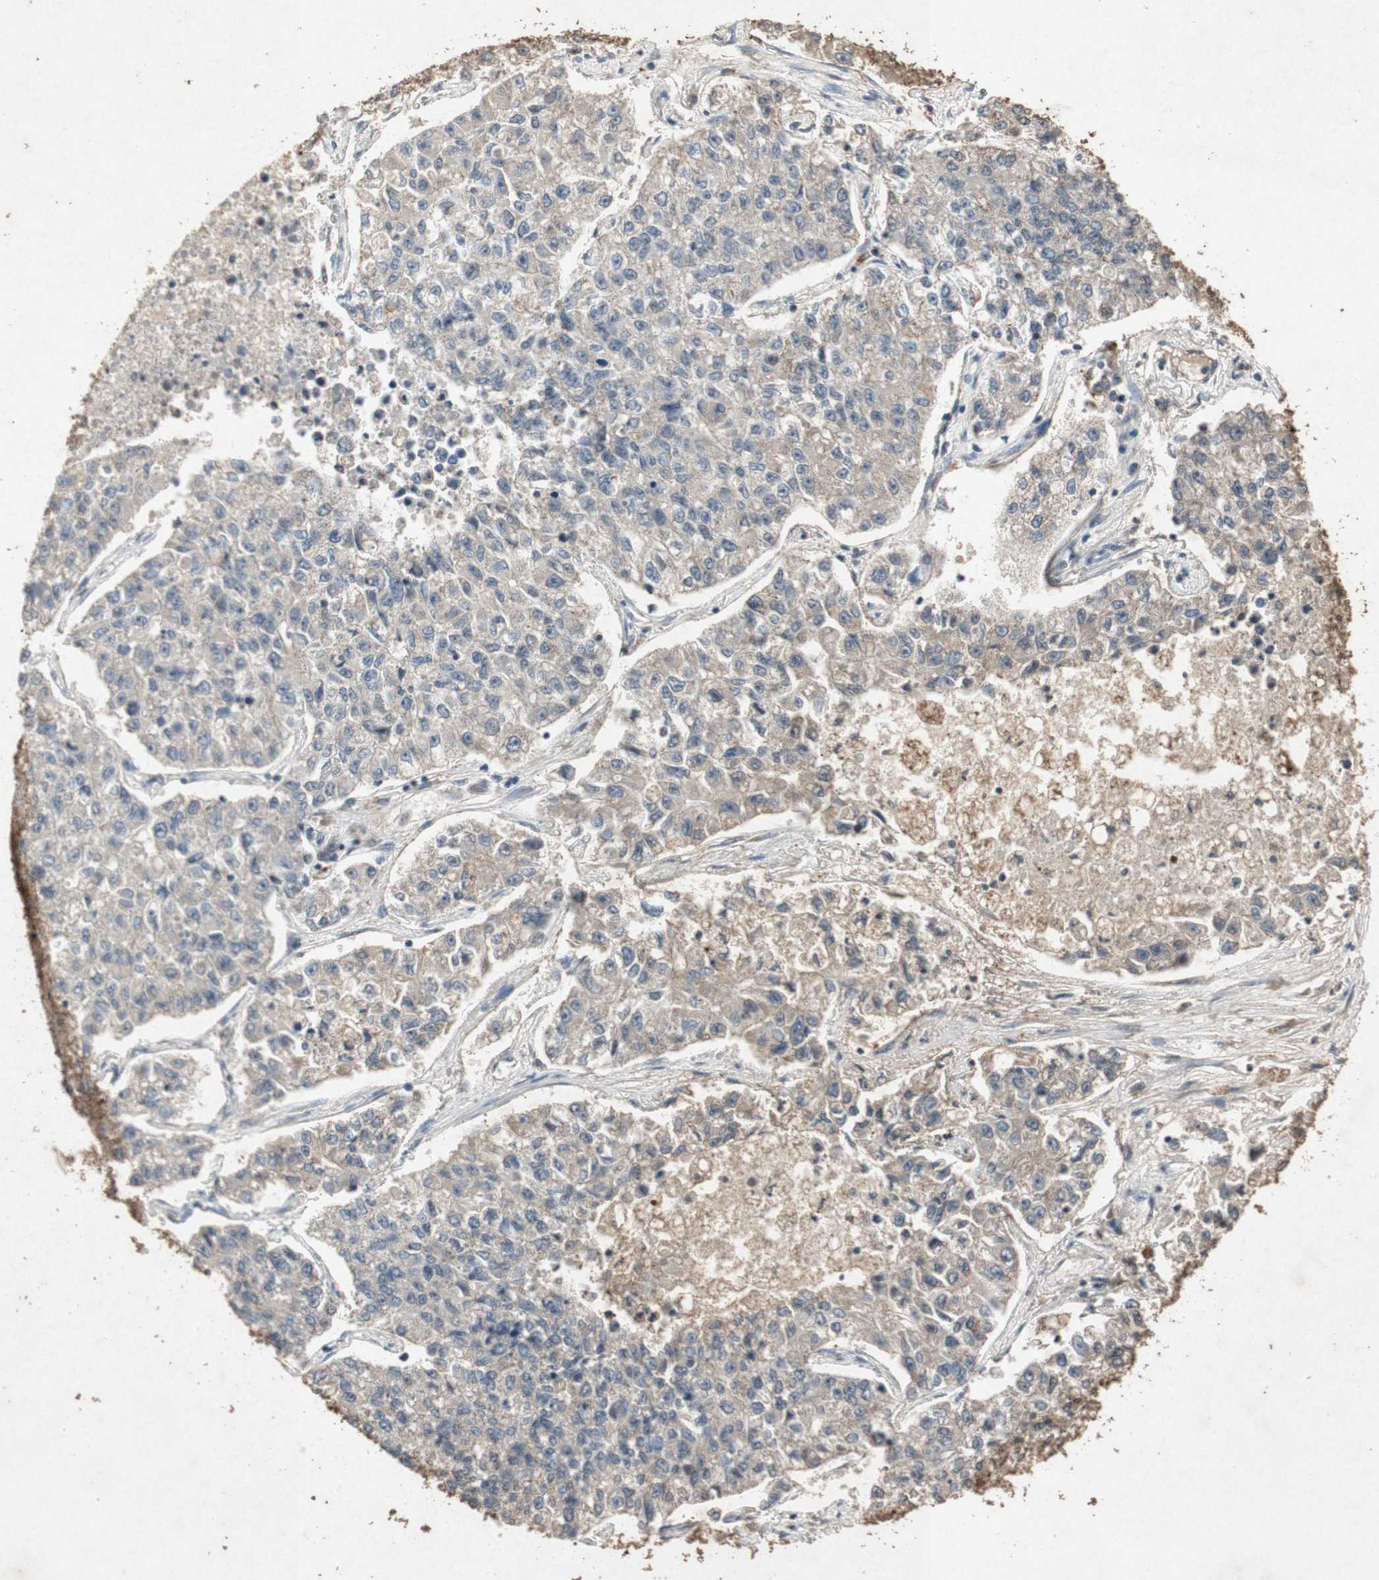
{"staining": {"intensity": "weak", "quantity": ">75%", "location": "cytoplasmic/membranous"}, "tissue": "lung cancer", "cell_type": "Tumor cells", "image_type": "cancer", "snomed": [{"axis": "morphology", "description": "Adenocarcinoma, NOS"}, {"axis": "topography", "description": "Lung"}], "caption": "Protein analysis of lung cancer (adenocarcinoma) tissue reveals weak cytoplasmic/membranous expression in approximately >75% of tumor cells. (DAB (3,3'-diaminobenzidine) IHC with brightfield microscopy, high magnification).", "gene": "MSRB1", "patient": {"sex": "male", "age": 49}}